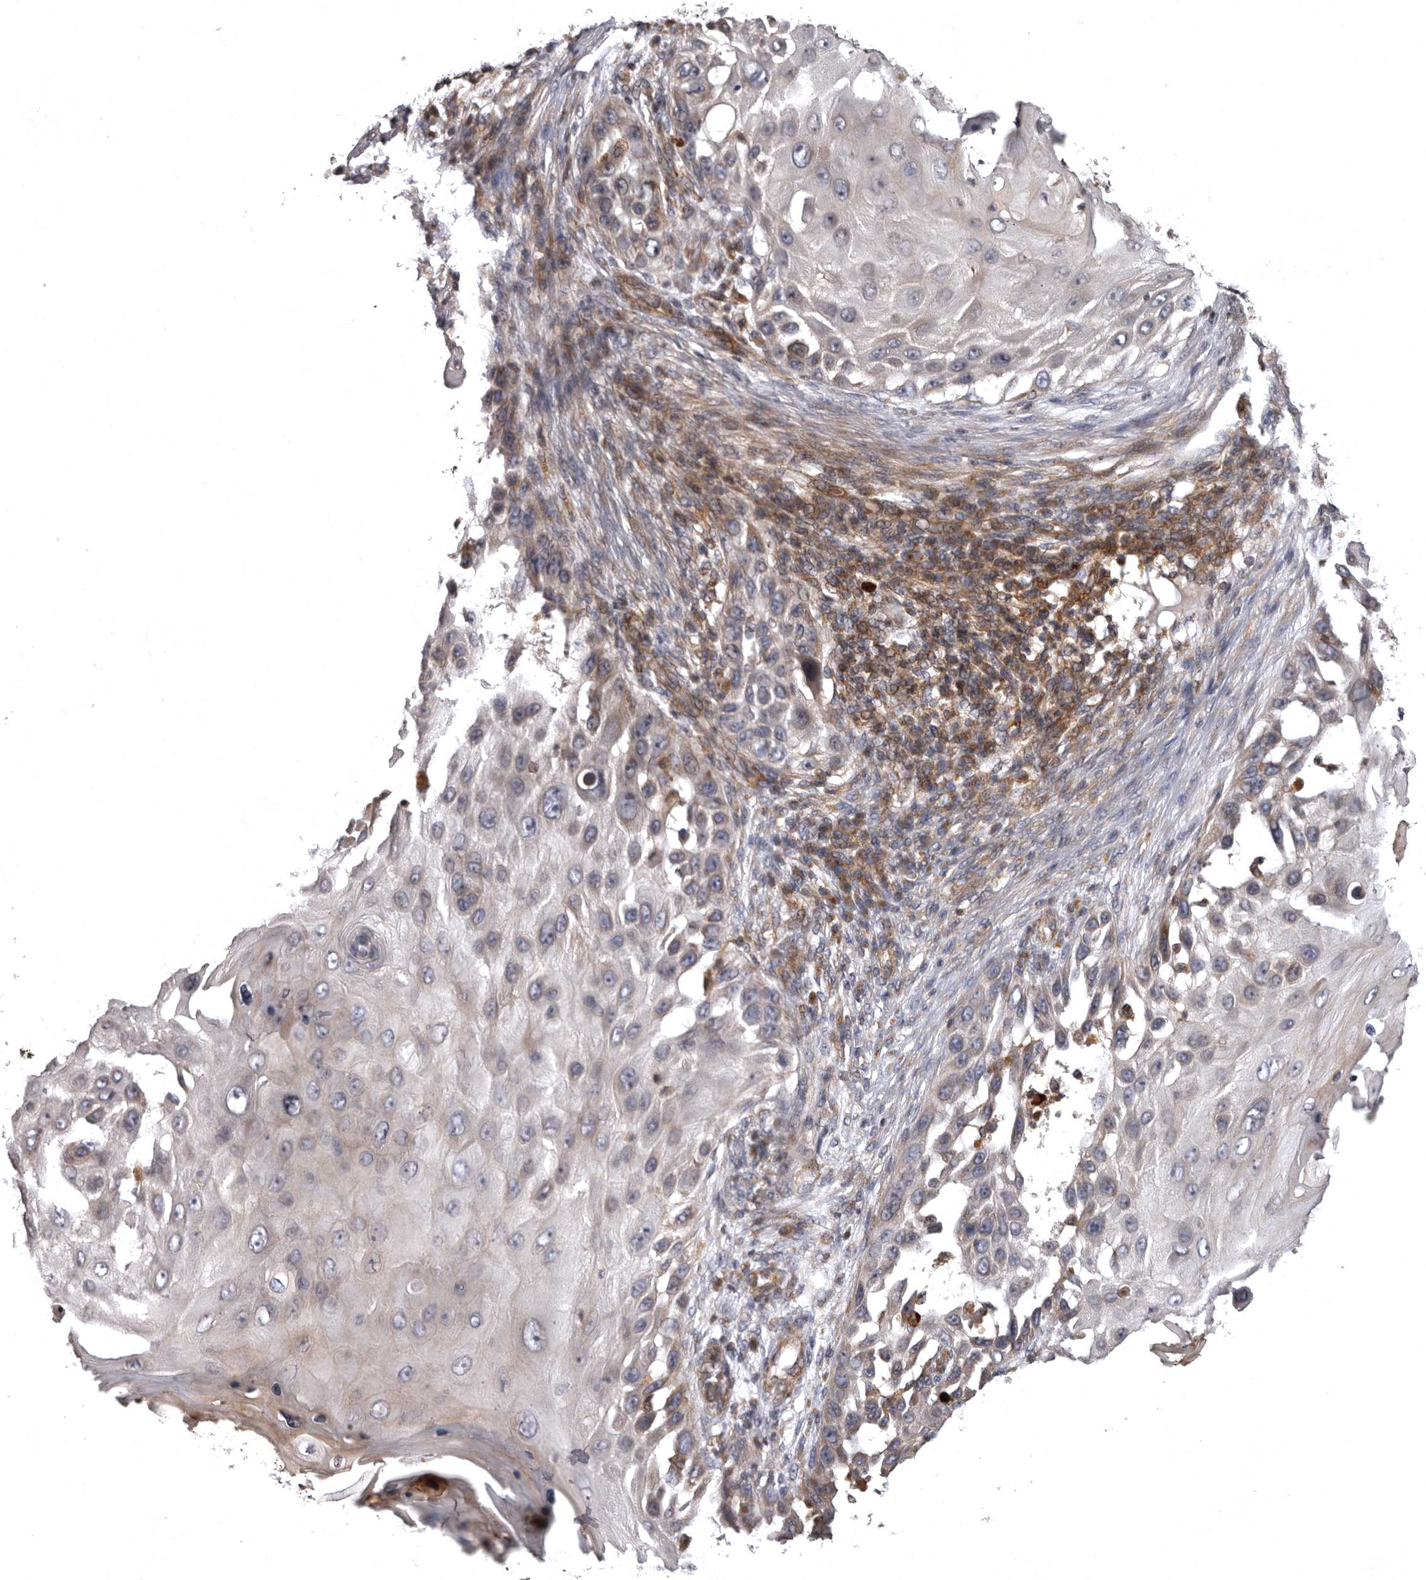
{"staining": {"intensity": "moderate", "quantity": "<25%", "location": "cytoplasmic/membranous"}, "tissue": "skin cancer", "cell_type": "Tumor cells", "image_type": "cancer", "snomed": [{"axis": "morphology", "description": "Squamous cell carcinoma, NOS"}, {"axis": "topography", "description": "Skin"}], "caption": "Human squamous cell carcinoma (skin) stained with a brown dye shows moderate cytoplasmic/membranous positive staining in approximately <25% of tumor cells.", "gene": "ADCY2", "patient": {"sex": "female", "age": 44}}